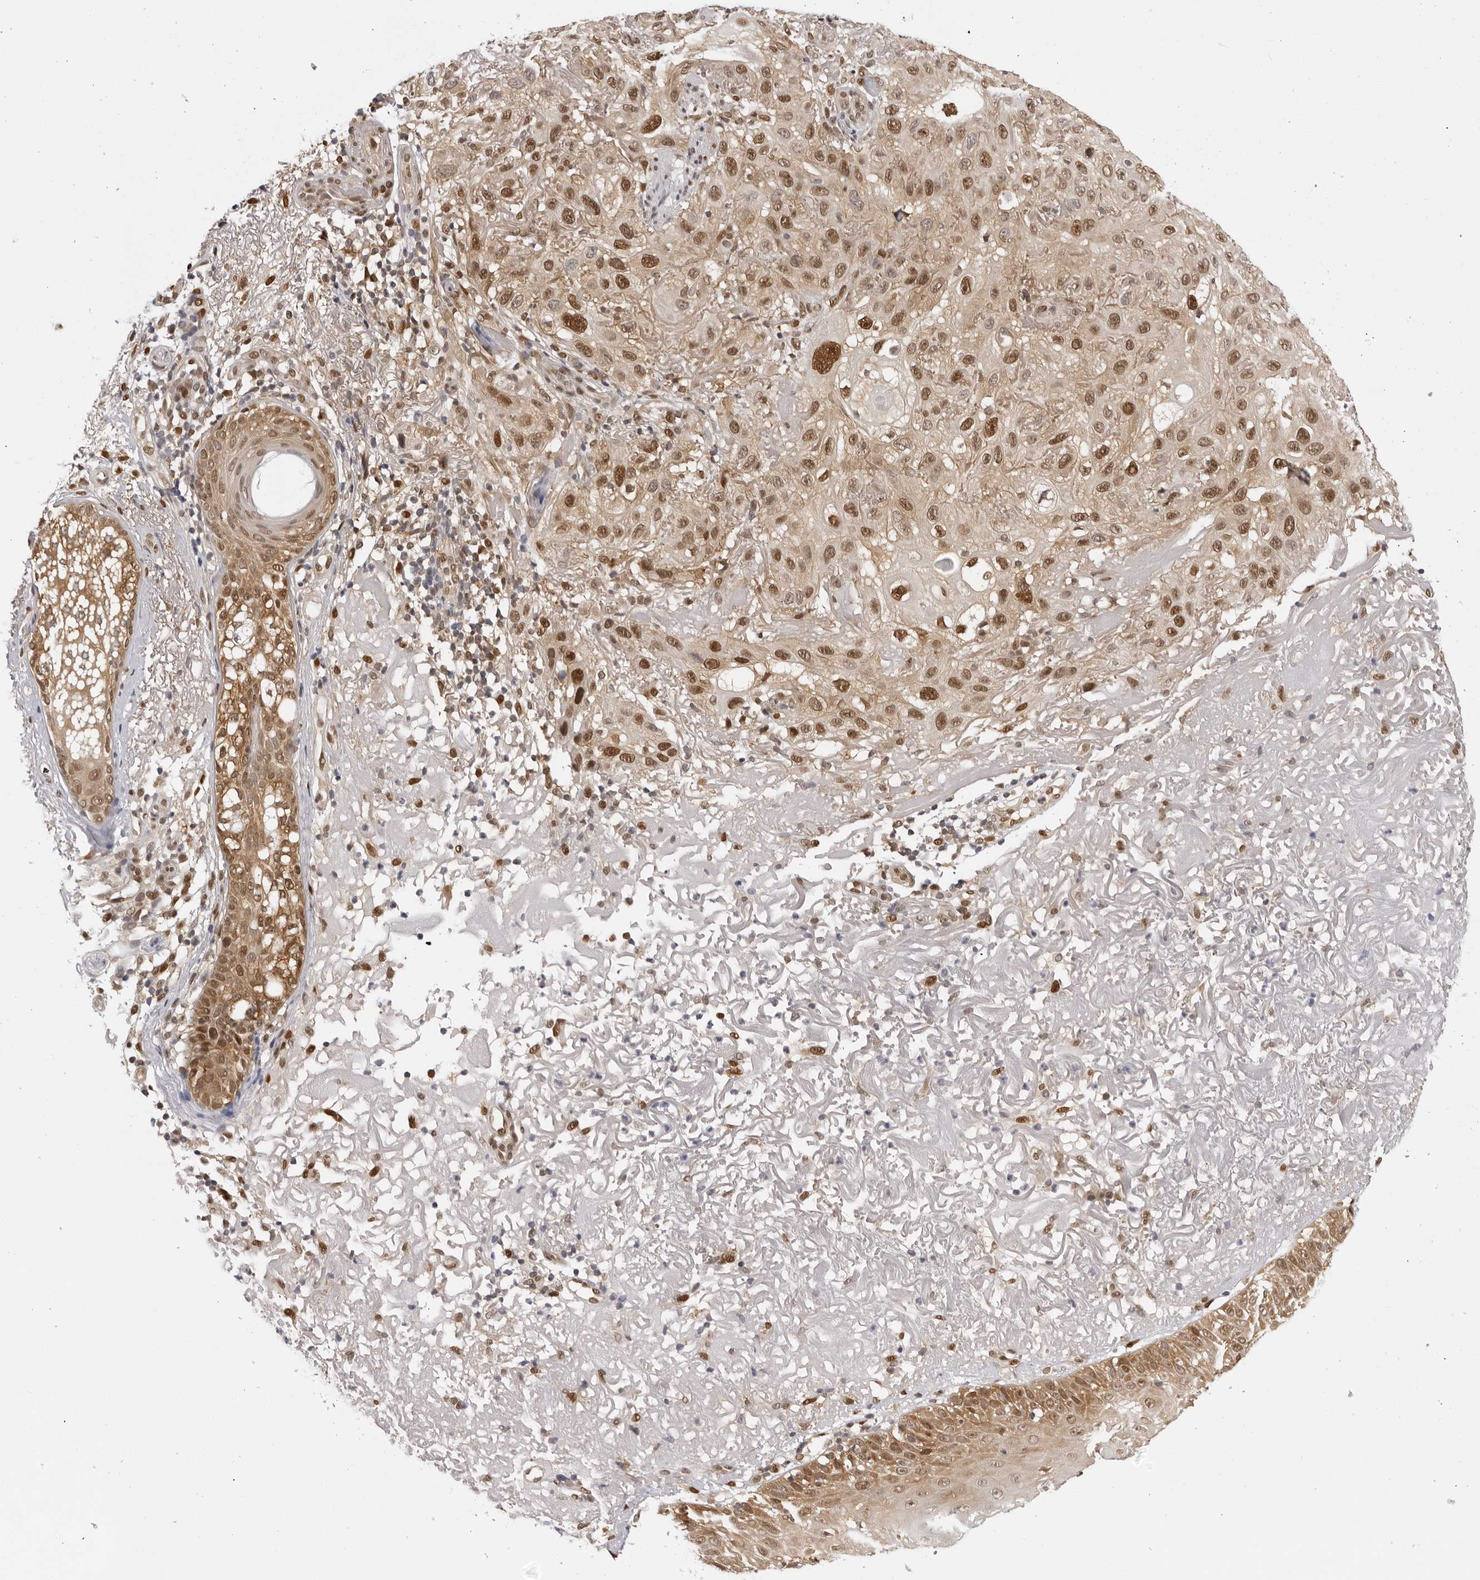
{"staining": {"intensity": "moderate", "quantity": ">75%", "location": "nuclear"}, "tissue": "skin cancer", "cell_type": "Tumor cells", "image_type": "cancer", "snomed": [{"axis": "morphology", "description": "Normal tissue, NOS"}, {"axis": "morphology", "description": "Squamous cell carcinoma, NOS"}, {"axis": "topography", "description": "Skin"}], "caption": "IHC staining of skin cancer (squamous cell carcinoma), which exhibits medium levels of moderate nuclear expression in approximately >75% of tumor cells indicating moderate nuclear protein staining. The staining was performed using DAB (3,3'-diaminobenzidine) (brown) for protein detection and nuclei were counterstained in hematoxylin (blue).", "gene": "WDR77", "patient": {"sex": "female", "age": 96}}